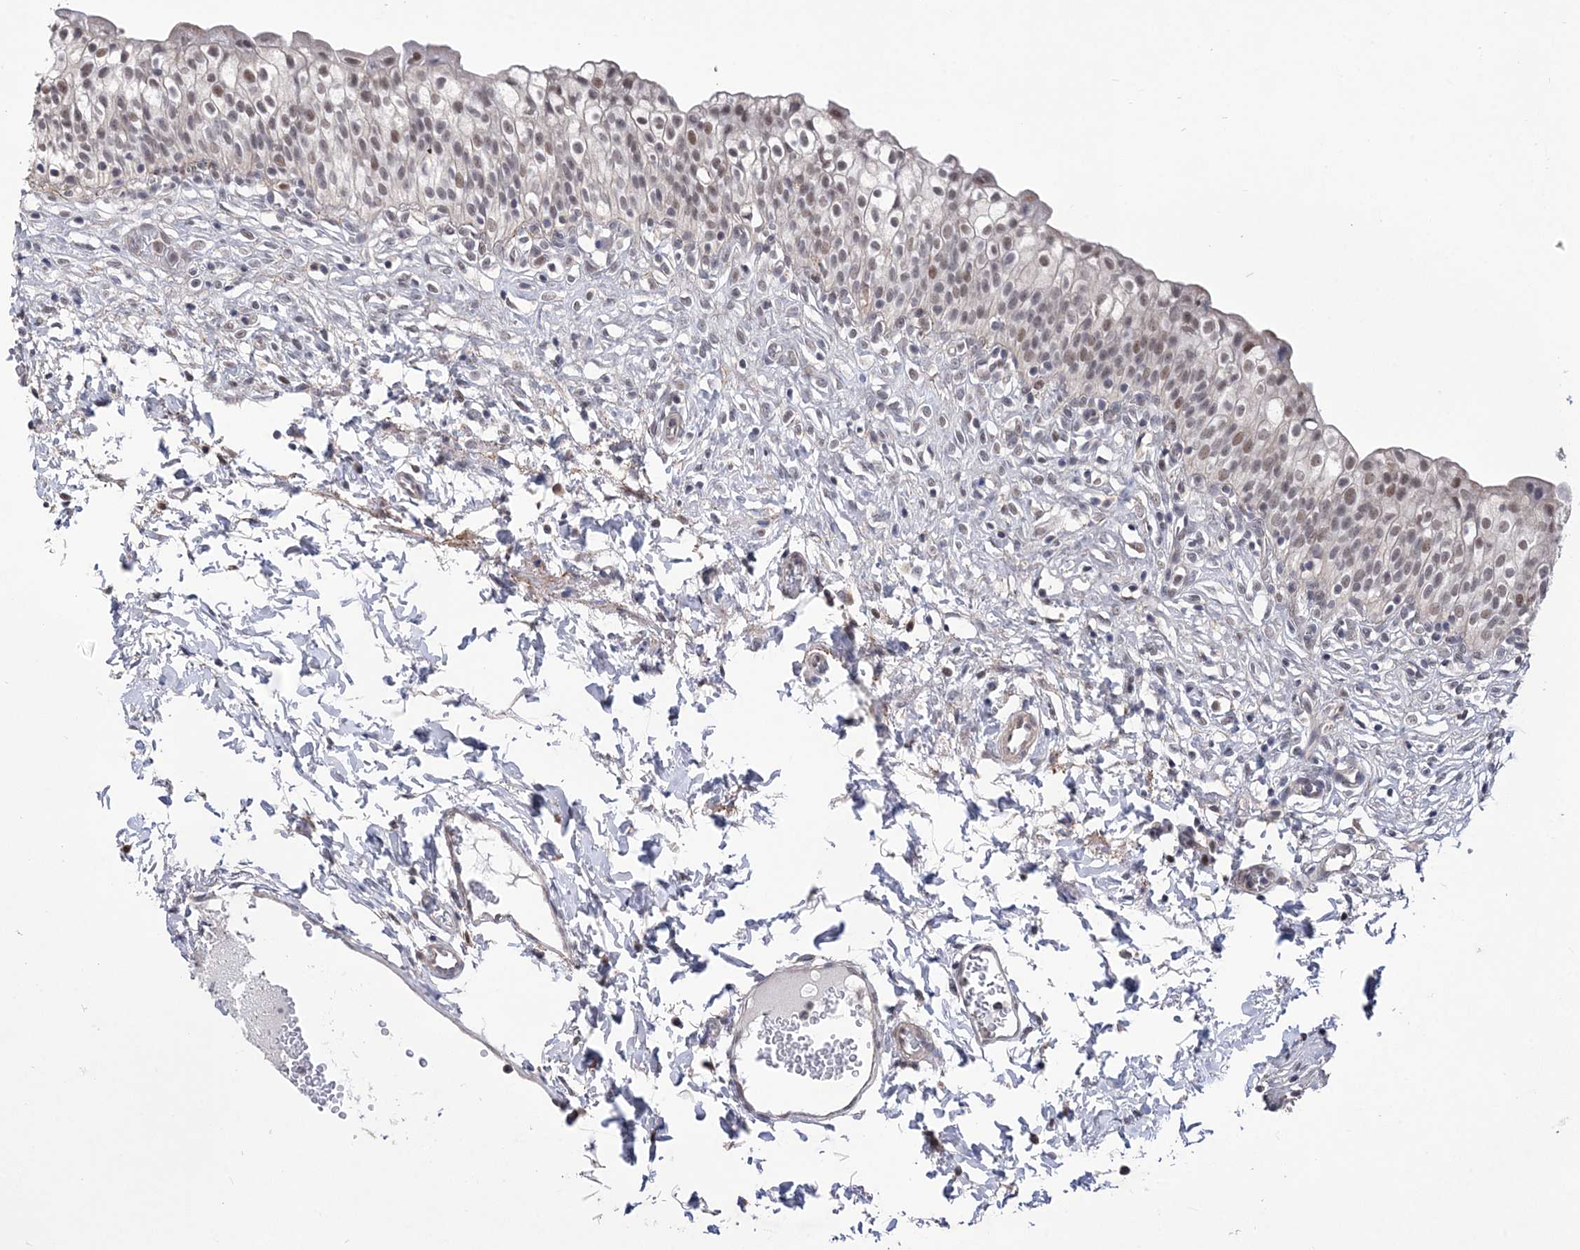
{"staining": {"intensity": "weak", "quantity": ">75%", "location": "nuclear"}, "tissue": "urinary bladder", "cell_type": "Urothelial cells", "image_type": "normal", "snomed": [{"axis": "morphology", "description": "Normal tissue, NOS"}, {"axis": "topography", "description": "Urinary bladder"}], "caption": "IHC (DAB) staining of normal urinary bladder reveals weak nuclear protein positivity in approximately >75% of urothelial cells.", "gene": "BOD1L1", "patient": {"sex": "male", "age": 55}}